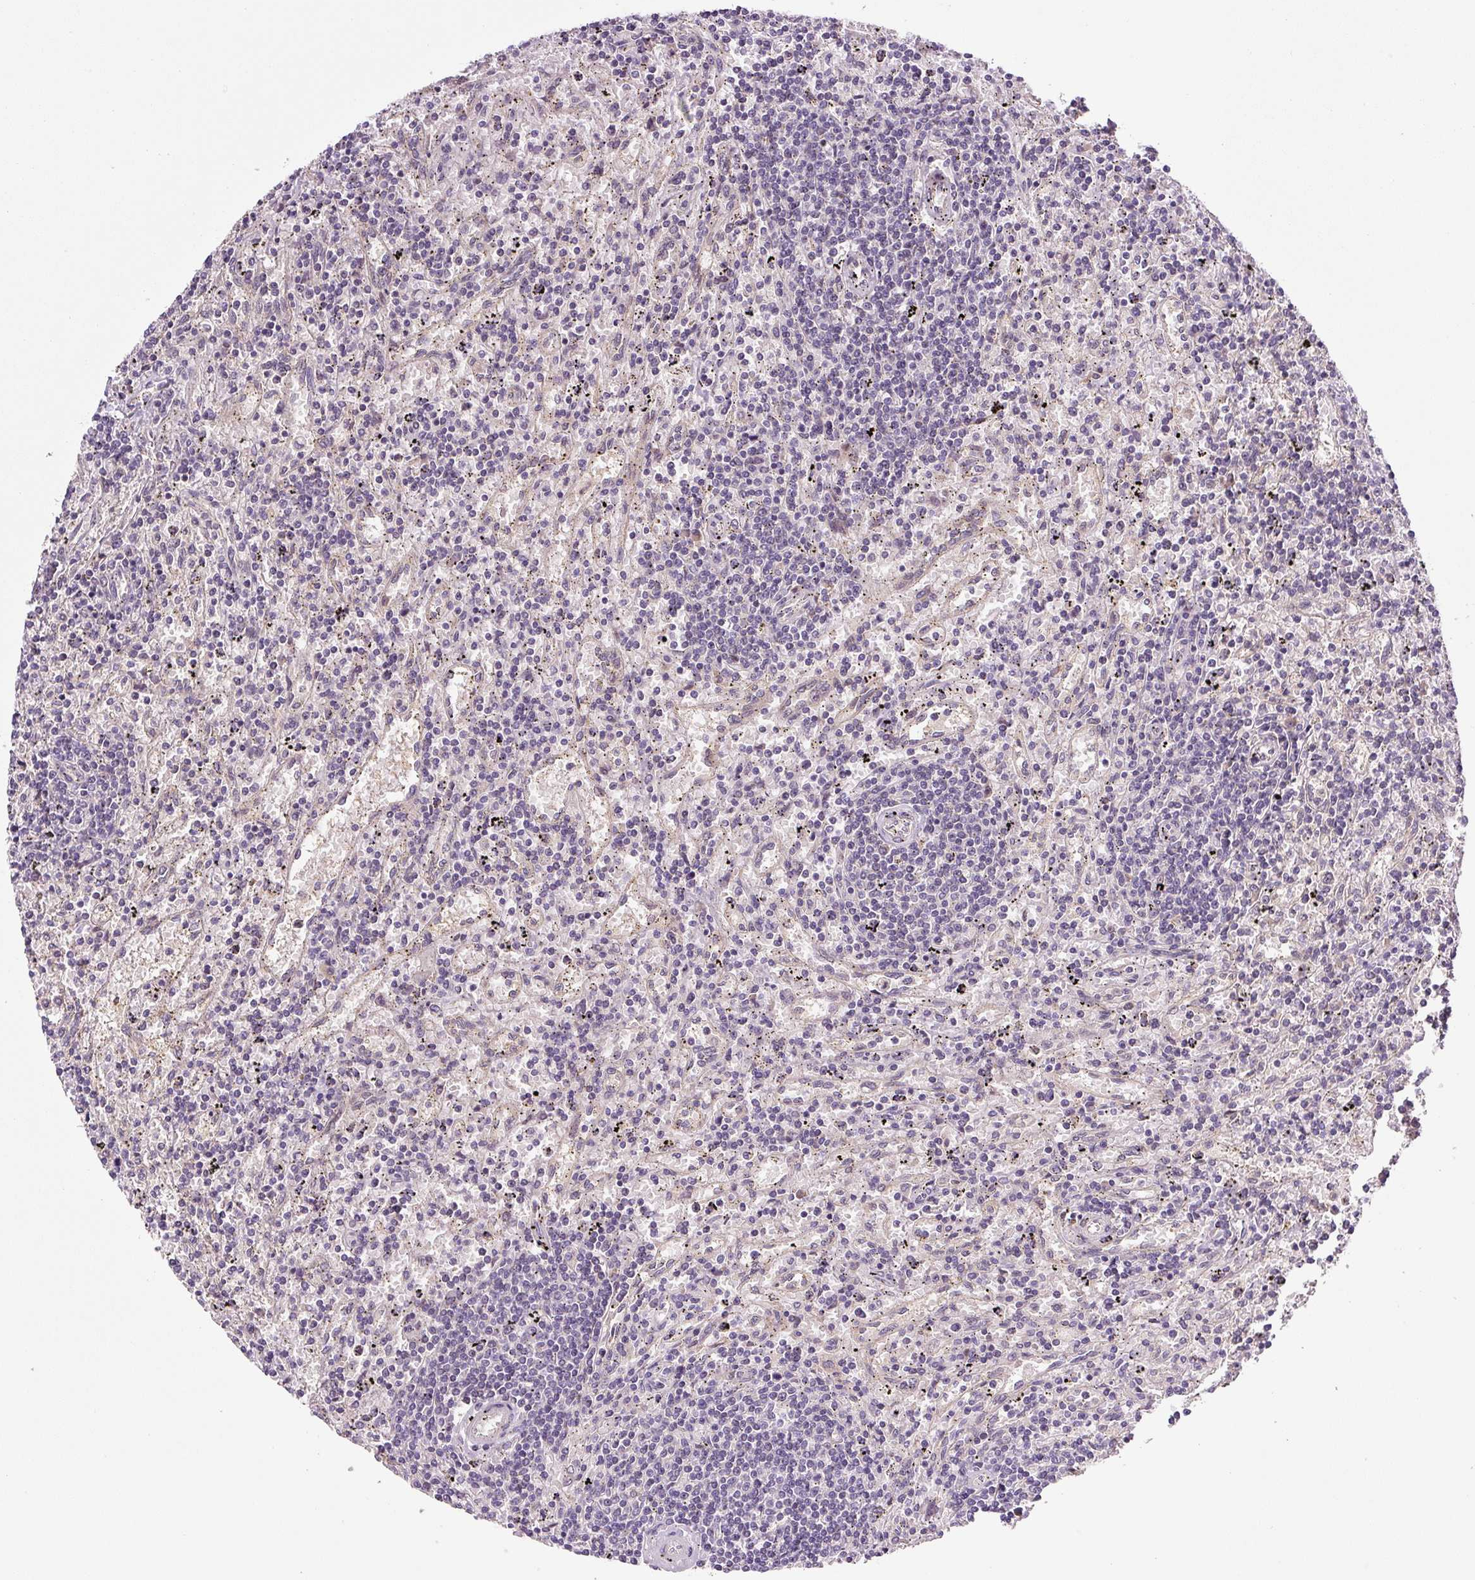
{"staining": {"intensity": "negative", "quantity": "none", "location": "none"}, "tissue": "lymphoma", "cell_type": "Tumor cells", "image_type": "cancer", "snomed": [{"axis": "morphology", "description": "Malignant lymphoma, non-Hodgkin's type, Low grade"}, {"axis": "topography", "description": "Spleen"}], "caption": "Histopathology image shows no significant protein expression in tumor cells of lymphoma.", "gene": "PRKAA2", "patient": {"sex": "male", "age": 76}}